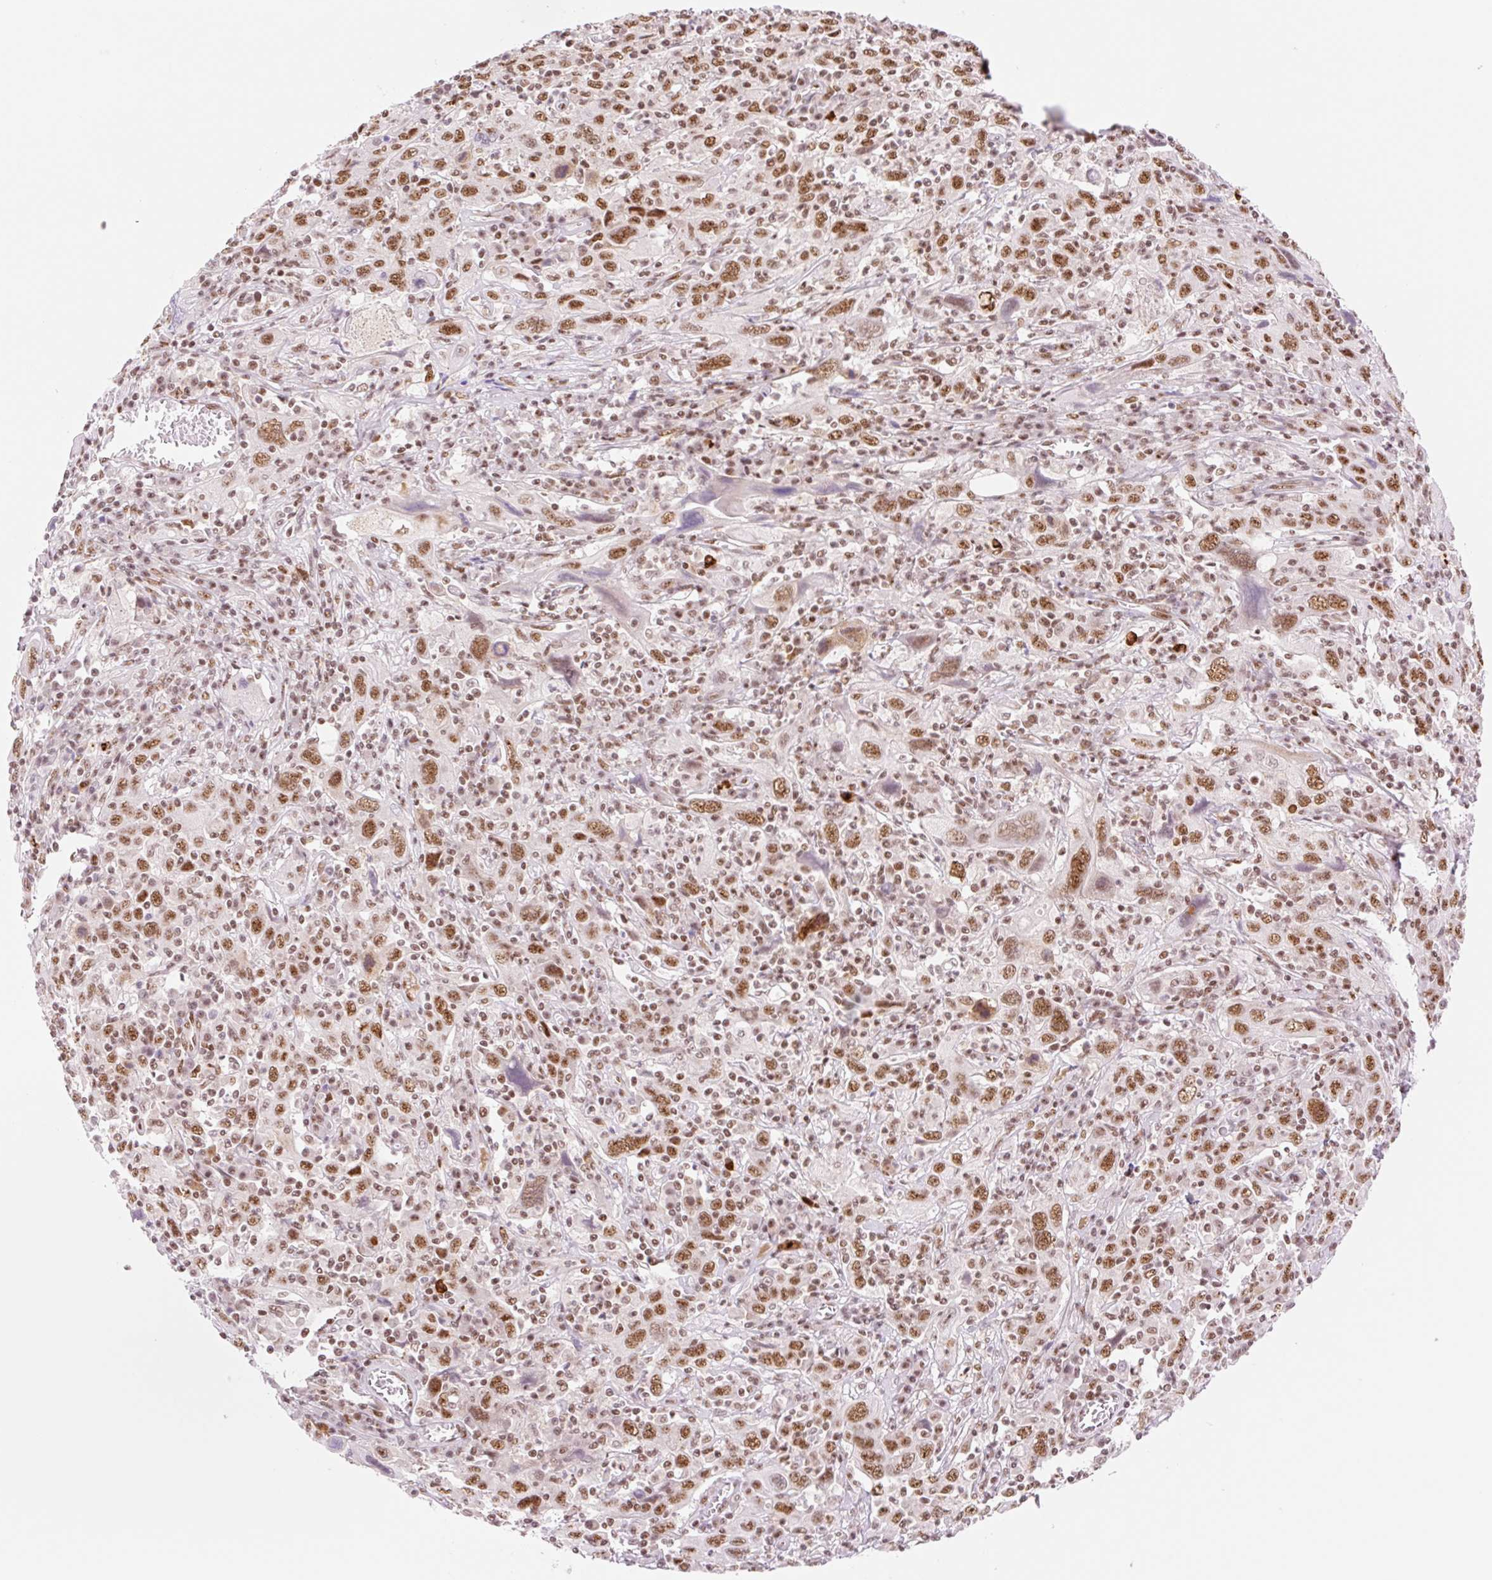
{"staining": {"intensity": "moderate", "quantity": "25%-75%", "location": "nuclear"}, "tissue": "cervical cancer", "cell_type": "Tumor cells", "image_type": "cancer", "snomed": [{"axis": "morphology", "description": "Squamous cell carcinoma, NOS"}, {"axis": "topography", "description": "Cervix"}], "caption": "Cervical squamous cell carcinoma tissue displays moderate nuclear expression in about 25%-75% of tumor cells, visualized by immunohistochemistry. Using DAB (3,3'-diaminobenzidine) (brown) and hematoxylin (blue) stains, captured at high magnification using brightfield microscopy.", "gene": "PRDM11", "patient": {"sex": "female", "age": 46}}